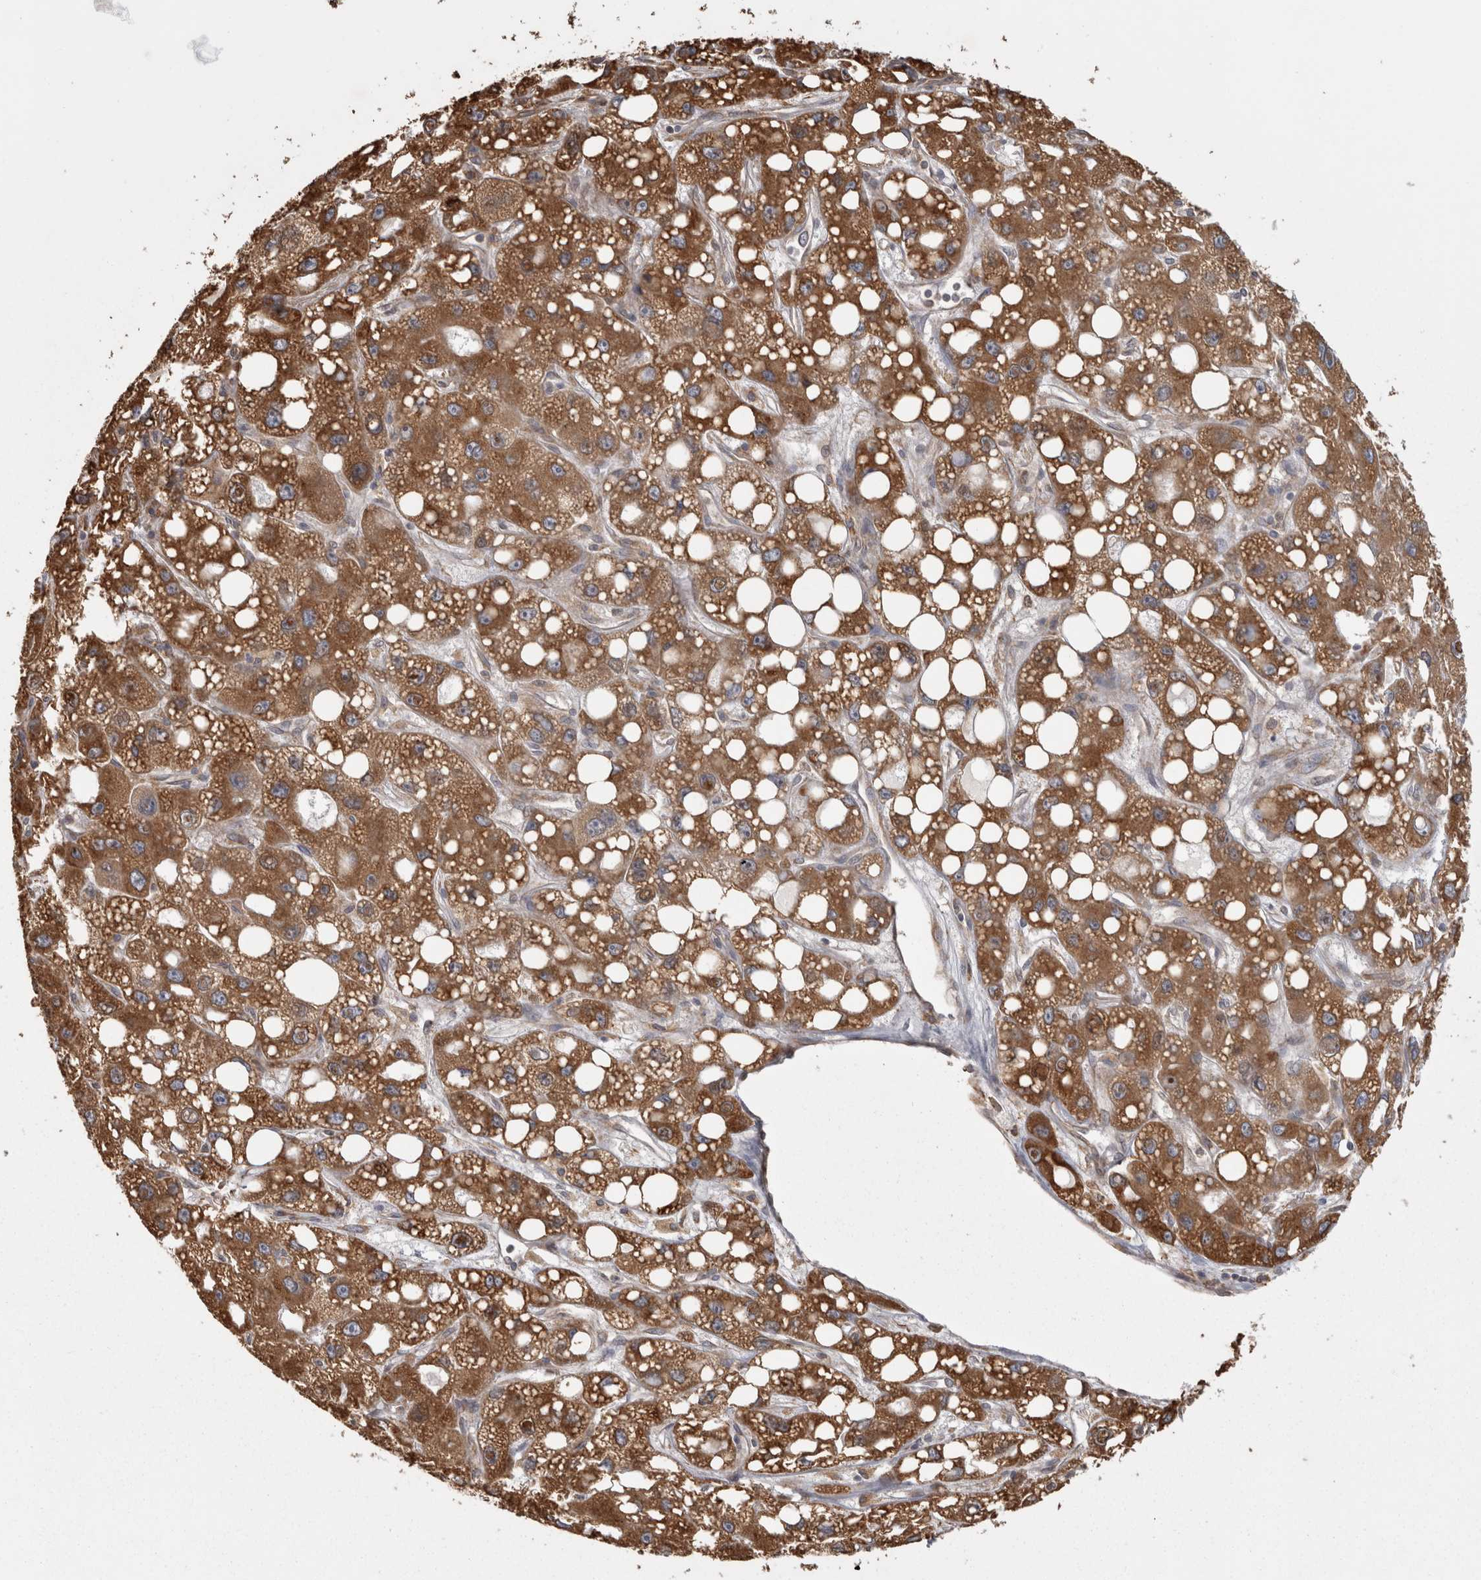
{"staining": {"intensity": "strong", "quantity": ">75%", "location": "cytoplasmic/membranous"}, "tissue": "liver cancer", "cell_type": "Tumor cells", "image_type": "cancer", "snomed": [{"axis": "morphology", "description": "Carcinoma, Hepatocellular, NOS"}, {"axis": "topography", "description": "Liver"}], "caption": "Human hepatocellular carcinoma (liver) stained with a protein marker reveals strong staining in tumor cells.", "gene": "PON2", "patient": {"sex": "male", "age": 55}}